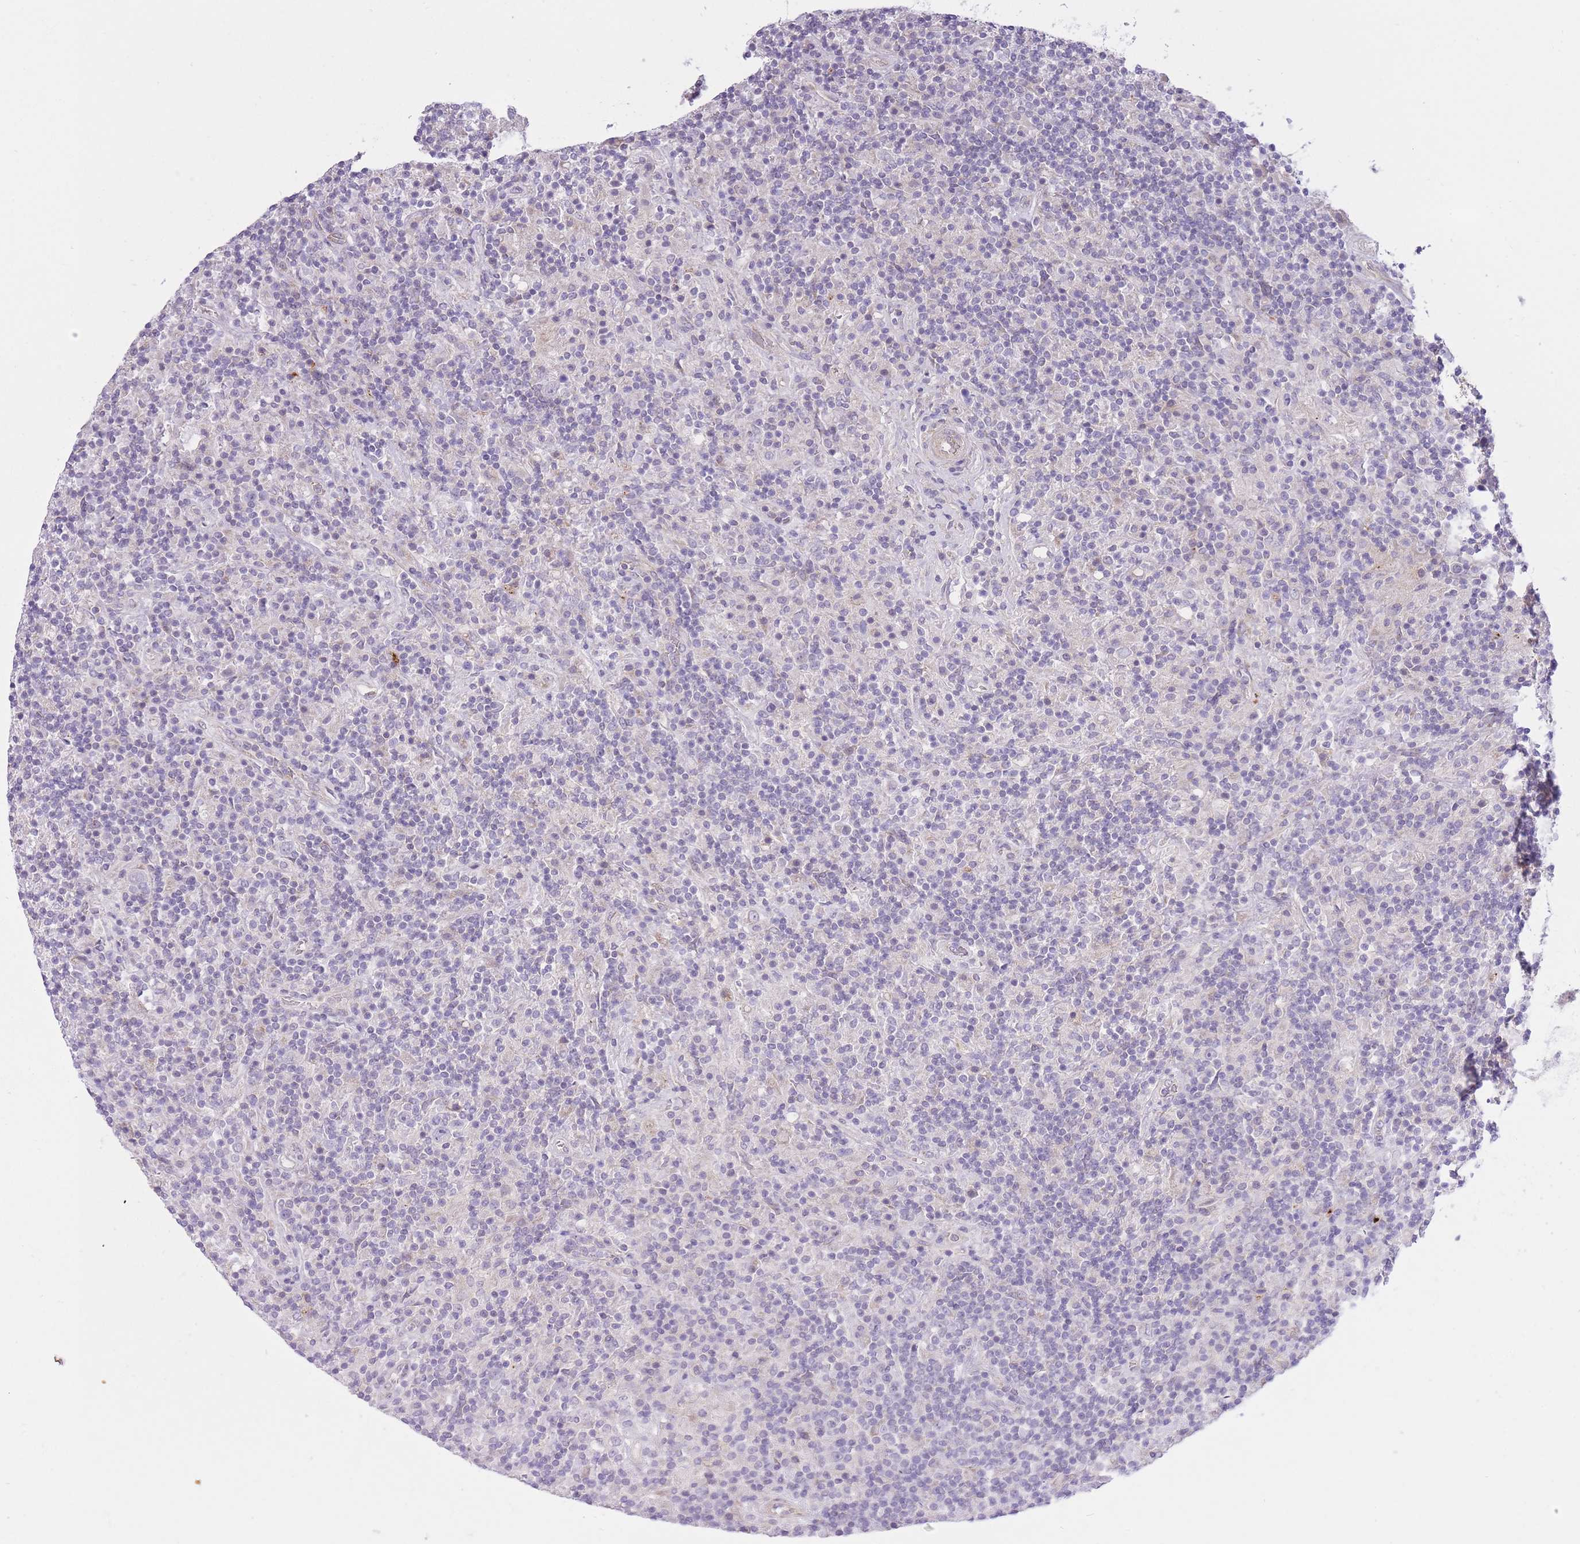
{"staining": {"intensity": "negative", "quantity": "none", "location": "none"}, "tissue": "lymphoma", "cell_type": "Tumor cells", "image_type": "cancer", "snomed": [{"axis": "morphology", "description": "Hodgkin's disease, NOS"}, {"axis": "topography", "description": "Lymph node"}], "caption": "An immunohistochemistry image of Hodgkin's disease is shown. There is no staining in tumor cells of Hodgkin's disease.", "gene": "REV1", "patient": {"sex": "male", "age": 70}}